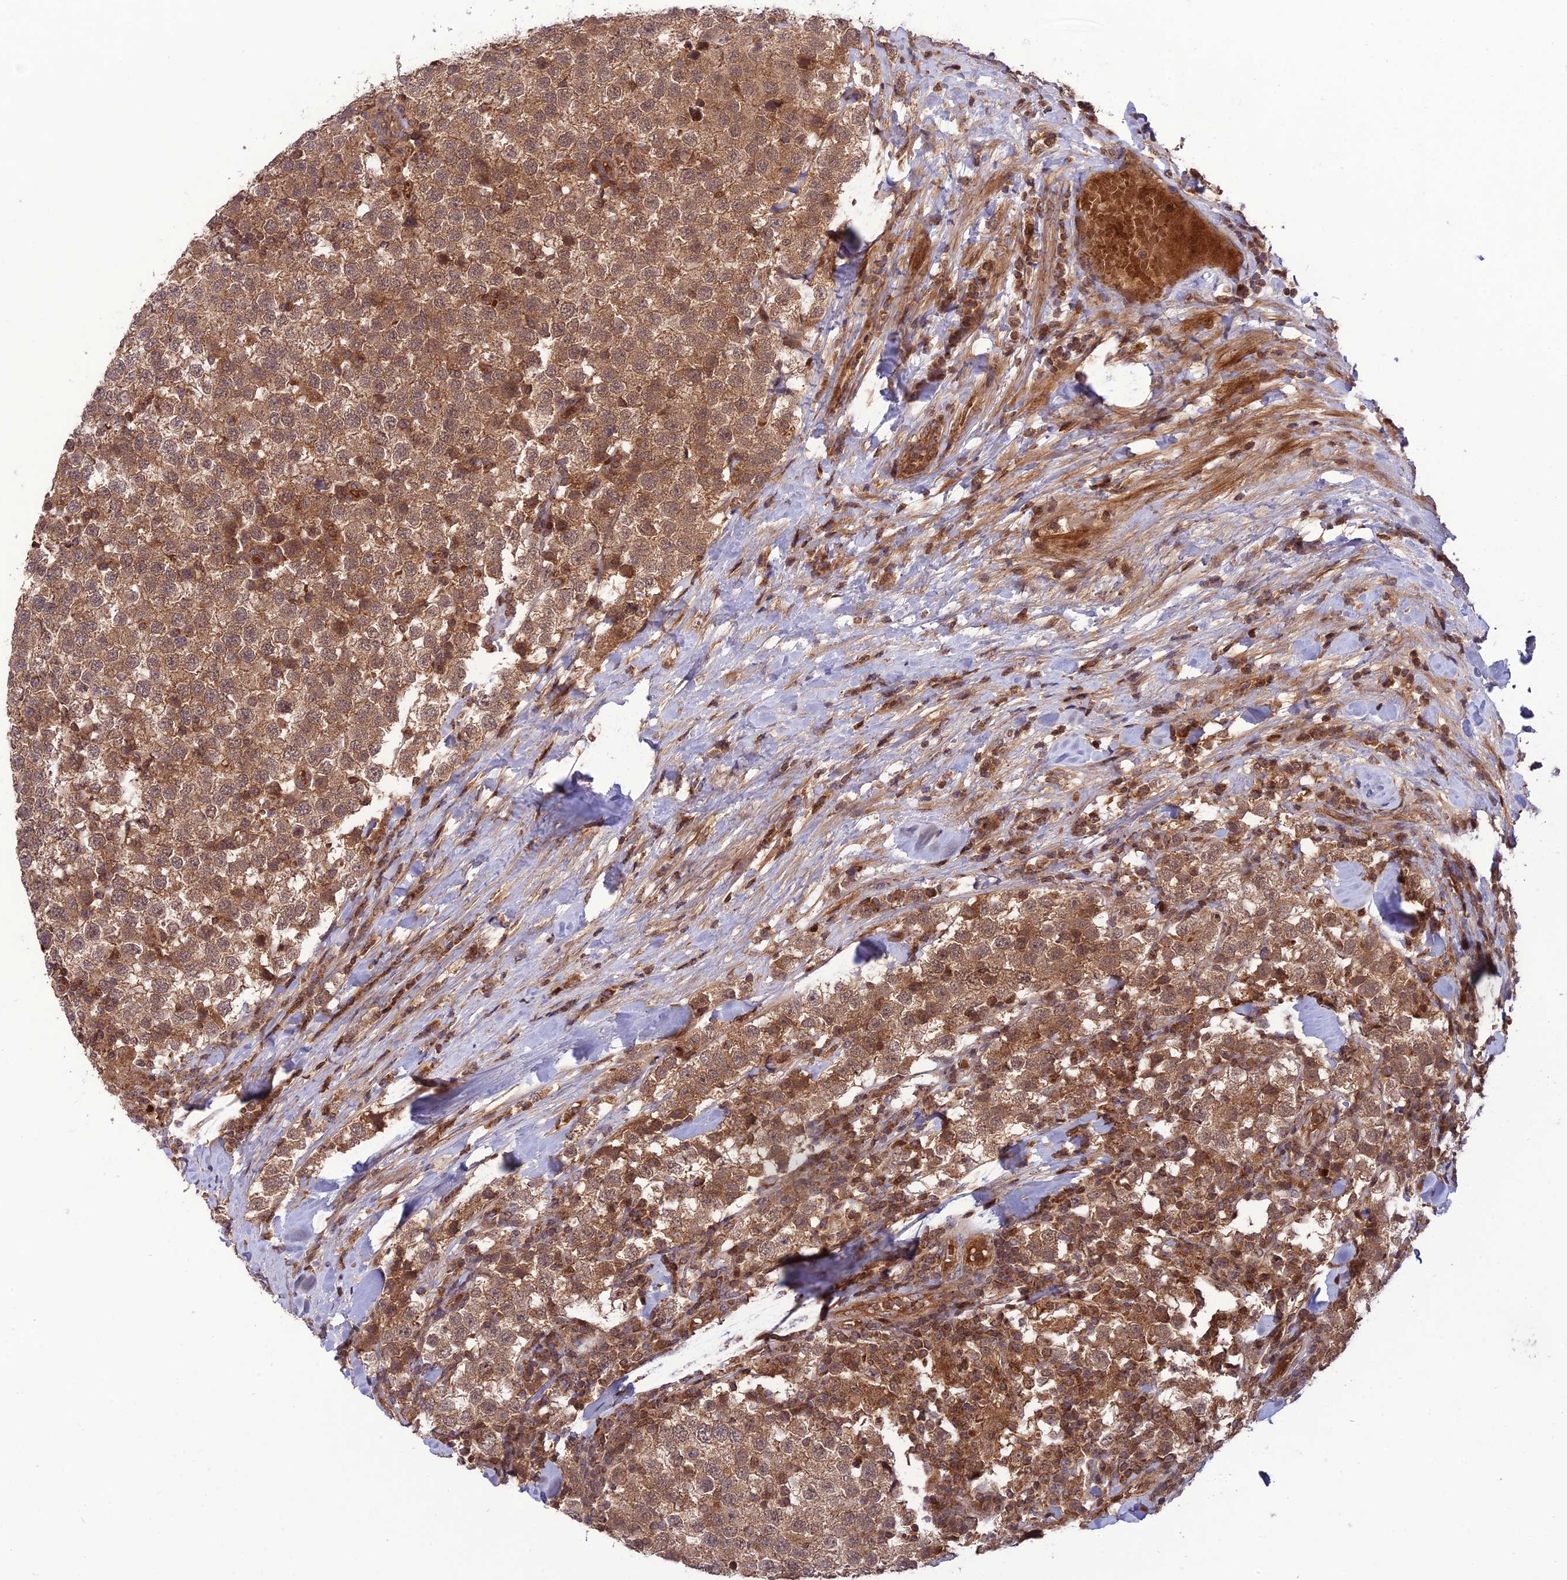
{"staining": {"intensity": "moderate", "quantity": ">75%", "location": "cytoplasmic/membranous"}, "tissue": "testis cancer", "cell_type": "Tumor cells", "image_type": "cancer", "snomed": [{"axis": "morphology", "description": "Seminoma, NOS"}, {"axis": "topography", "description": "Testis"}], "caption": "This image demonstrates seminoma (testis) stained with immunohistochemistry (IHC) to label a protein in brown. The cytoplasmic/membranous of tumor cells show moderate positivity for the protein. Nuclei are counter-stained blue.", "gene": "NDUFC1", "patient": {"sex": "male", "age": 34}}